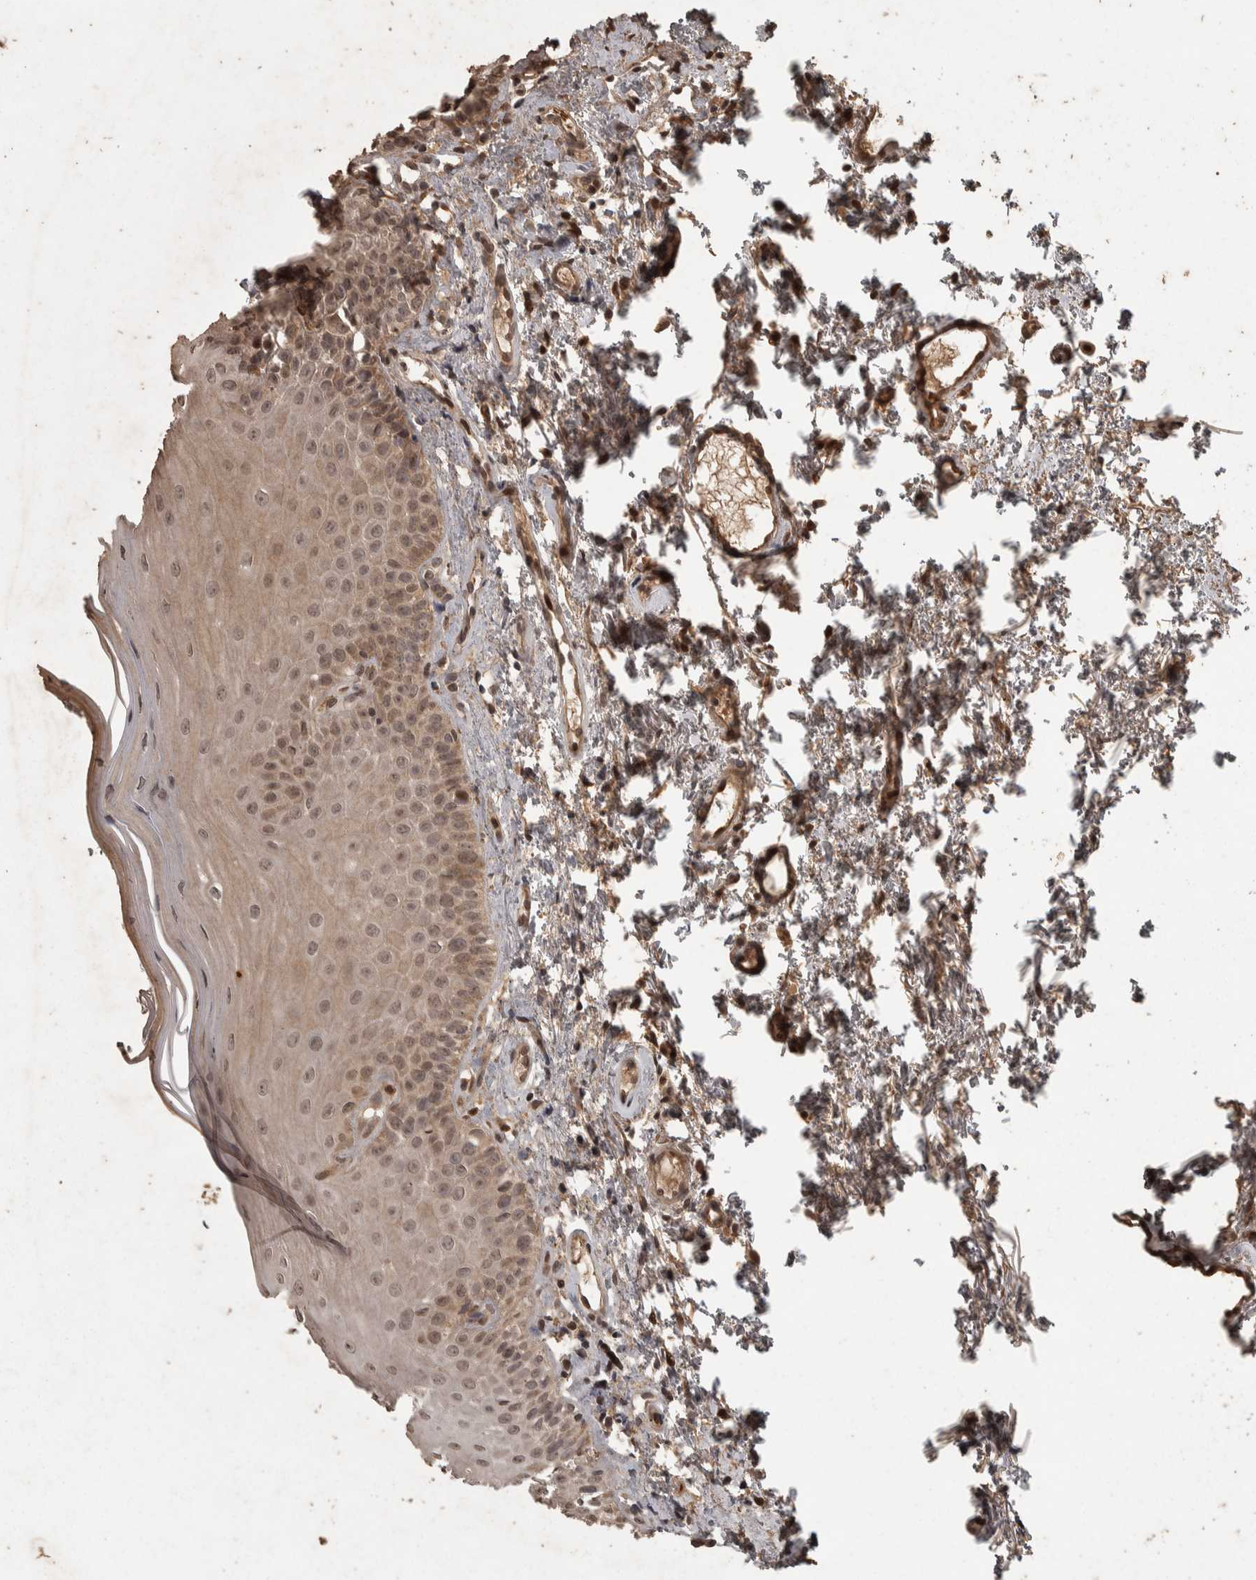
{"staining": {"intensity": "weak", "quantity": ">75%", "location": "cytoplasmic/membranous,nuclear"}, "tissue": "oral mucosa", "cell_type": "Squamous epithelial cells", "image_type": "normal", "snomed": [{"axis": "morphology", "description": "Normal tissue, NOS"}, {"axis": "topography", "description": "Oral tissue"}], "caption": "Oral mucosa stained with immunohistochemistry (IHC) exhibits weak cytoplasmic/membranous,nuclear staining in approximately >75% of squamous epithelial cells.", "gene": "ACO1", "patient": {"sex": "male", "age": 66}}